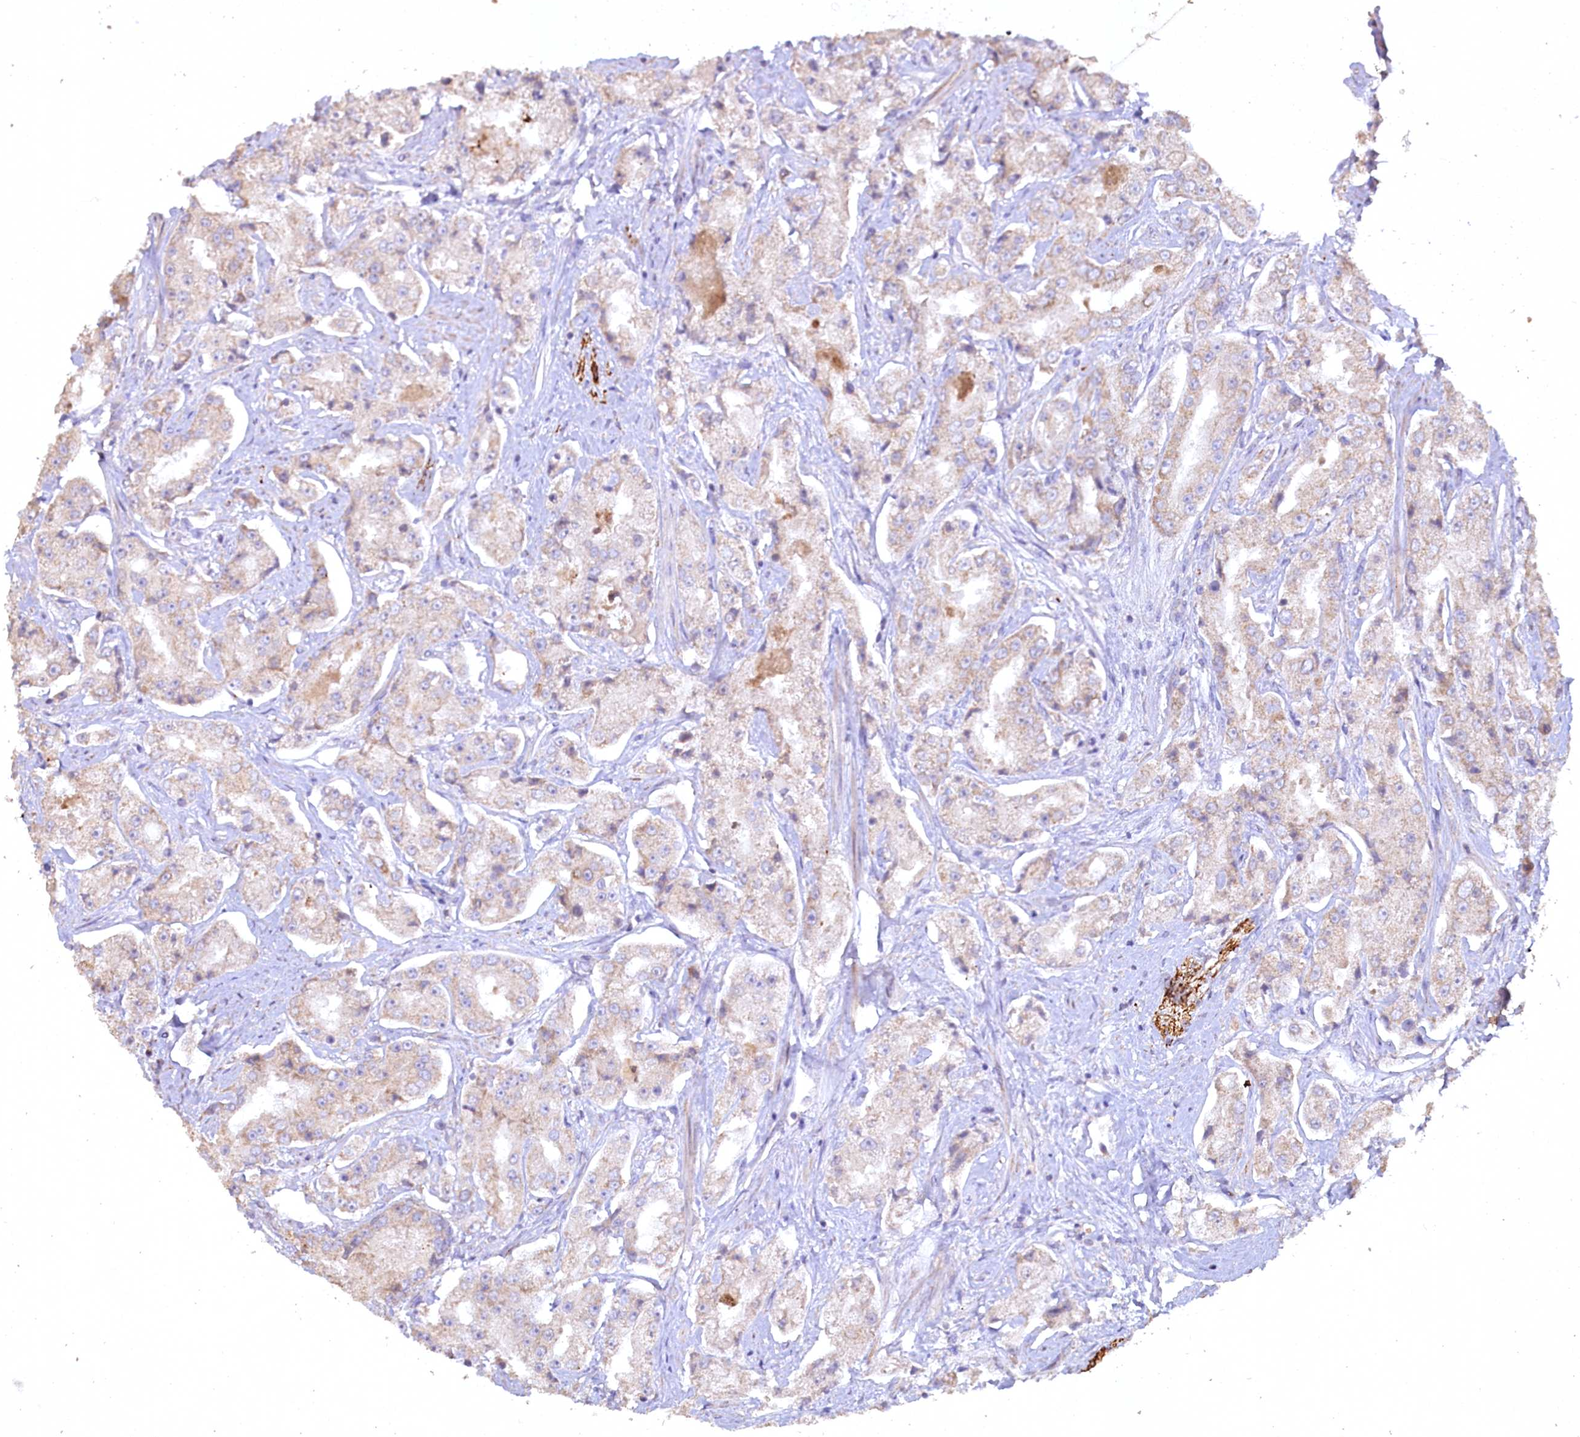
{"staining": {"intensity": "weak", "quantity": "<25%", "location": "cytoplasmic/membranous"}, "tissue": "prostate cancer", "cell_type": "Tumor cells", "image_type": "cancer", "snomed": [{"axis": "morphology", "description": "Adenocarcinoma, High grade"}, {"axis": "topography", "description": "Prostate"}], "caption": "High magnification brightfield microscopy of prostate adenocarcinoma (high-grade) stained with DAB (brown) and counterstained with hematoxylin (blue): tumor cells show no significant positivity.", "gene": "FUNDC1", "patient": {"sex": "male", "age": 73}}